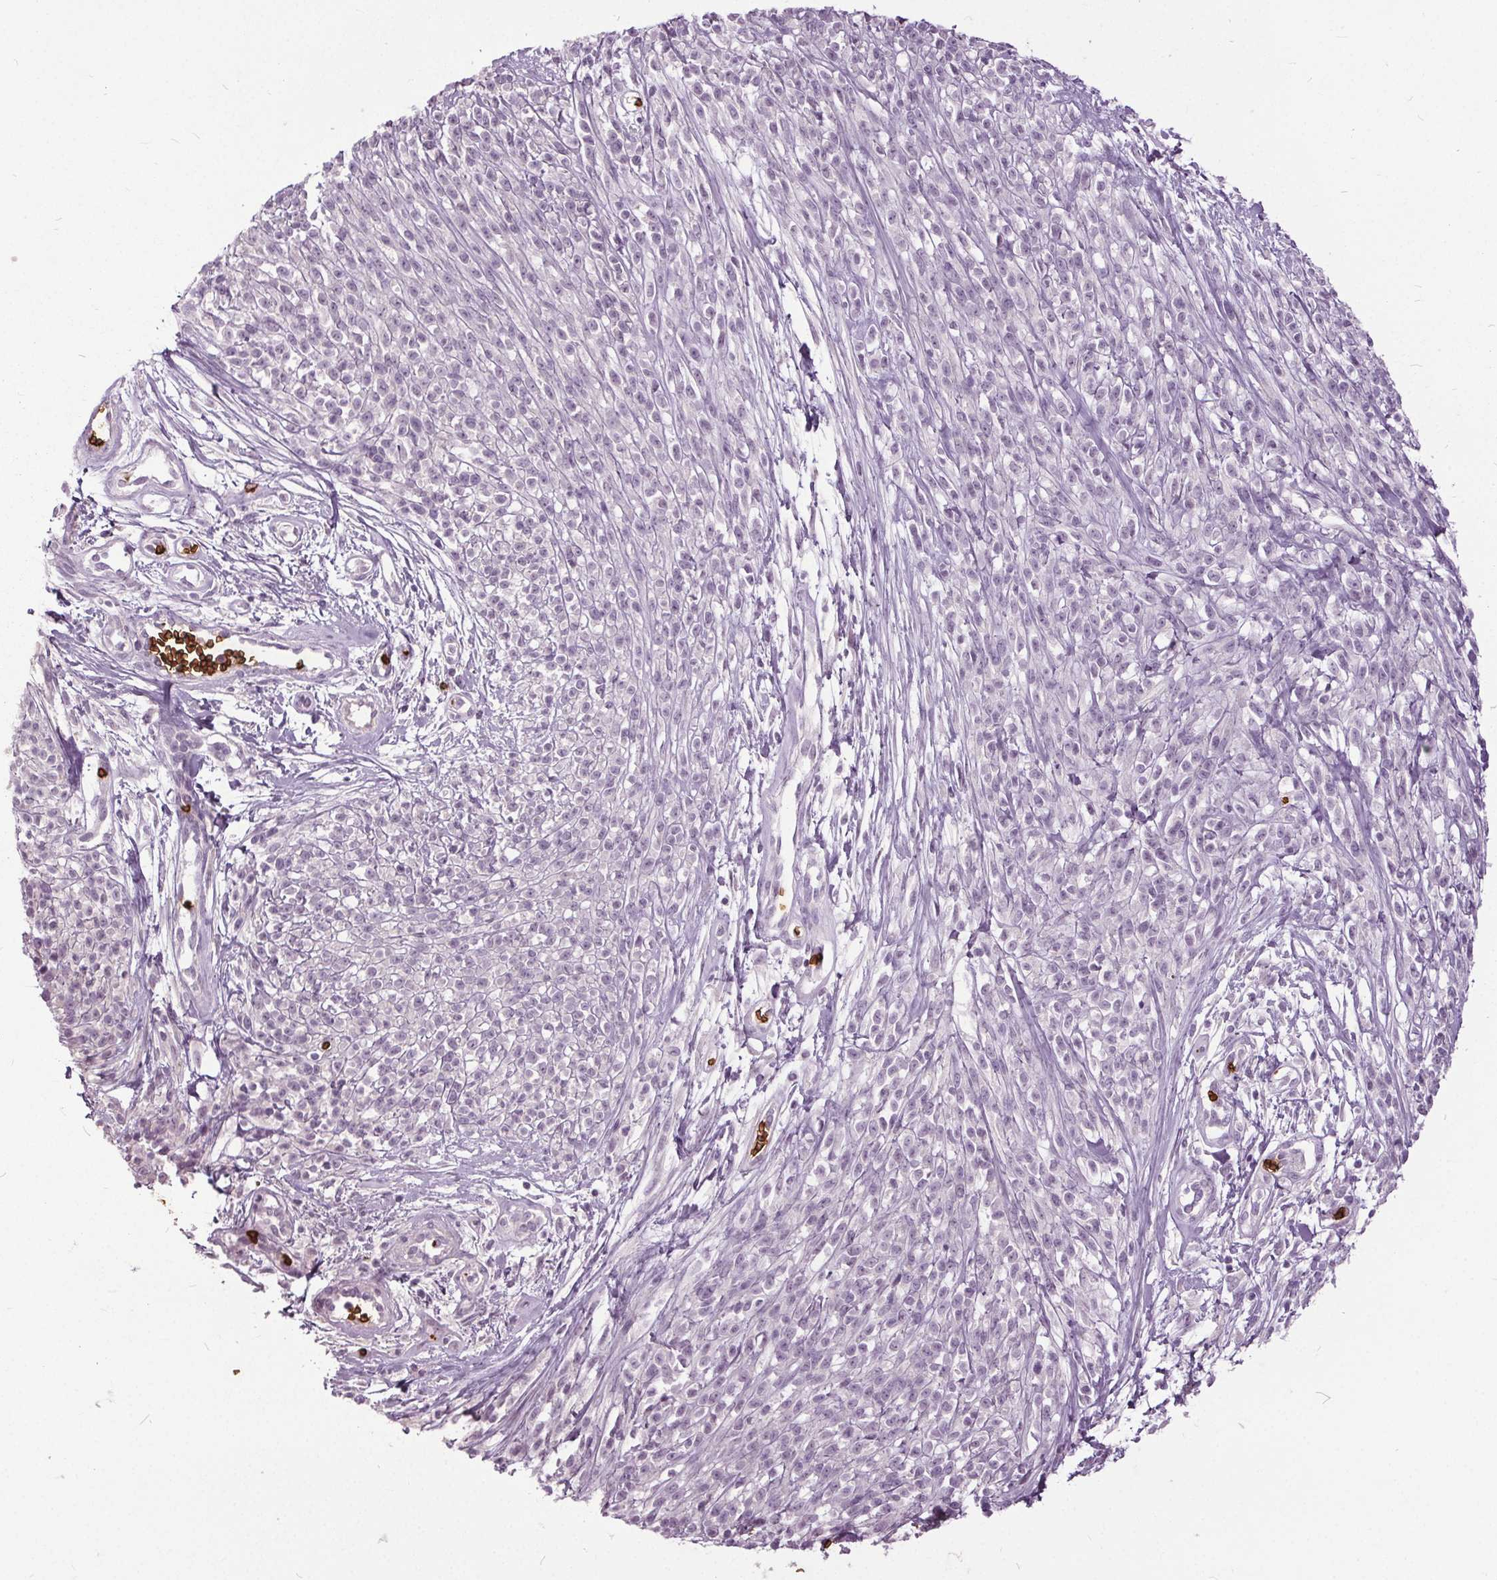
{"staining": {"intensity": "negative", "quantity": "none", "location": "none"}, "tissue": "melanoma", "cell_type": "Tumor cells", "image_type": "cancer", "snomed": [{"axis": "morphology", "description": "Malignant melanoma, NOS"}, {"axis": "topography", "description": "Skin"}, {"axis": "topography", "description": "Skin of trunk"}], "caption": "An immunohistochemistry micrograph of melanoma is shown. There is no staining in tumor cells of melanoma. (Immunohistochemistry (ihc), brightfield microscopy, high magnification).", "gene": "SLC4A1", "patient": {"sex": "male", "age": 74}}